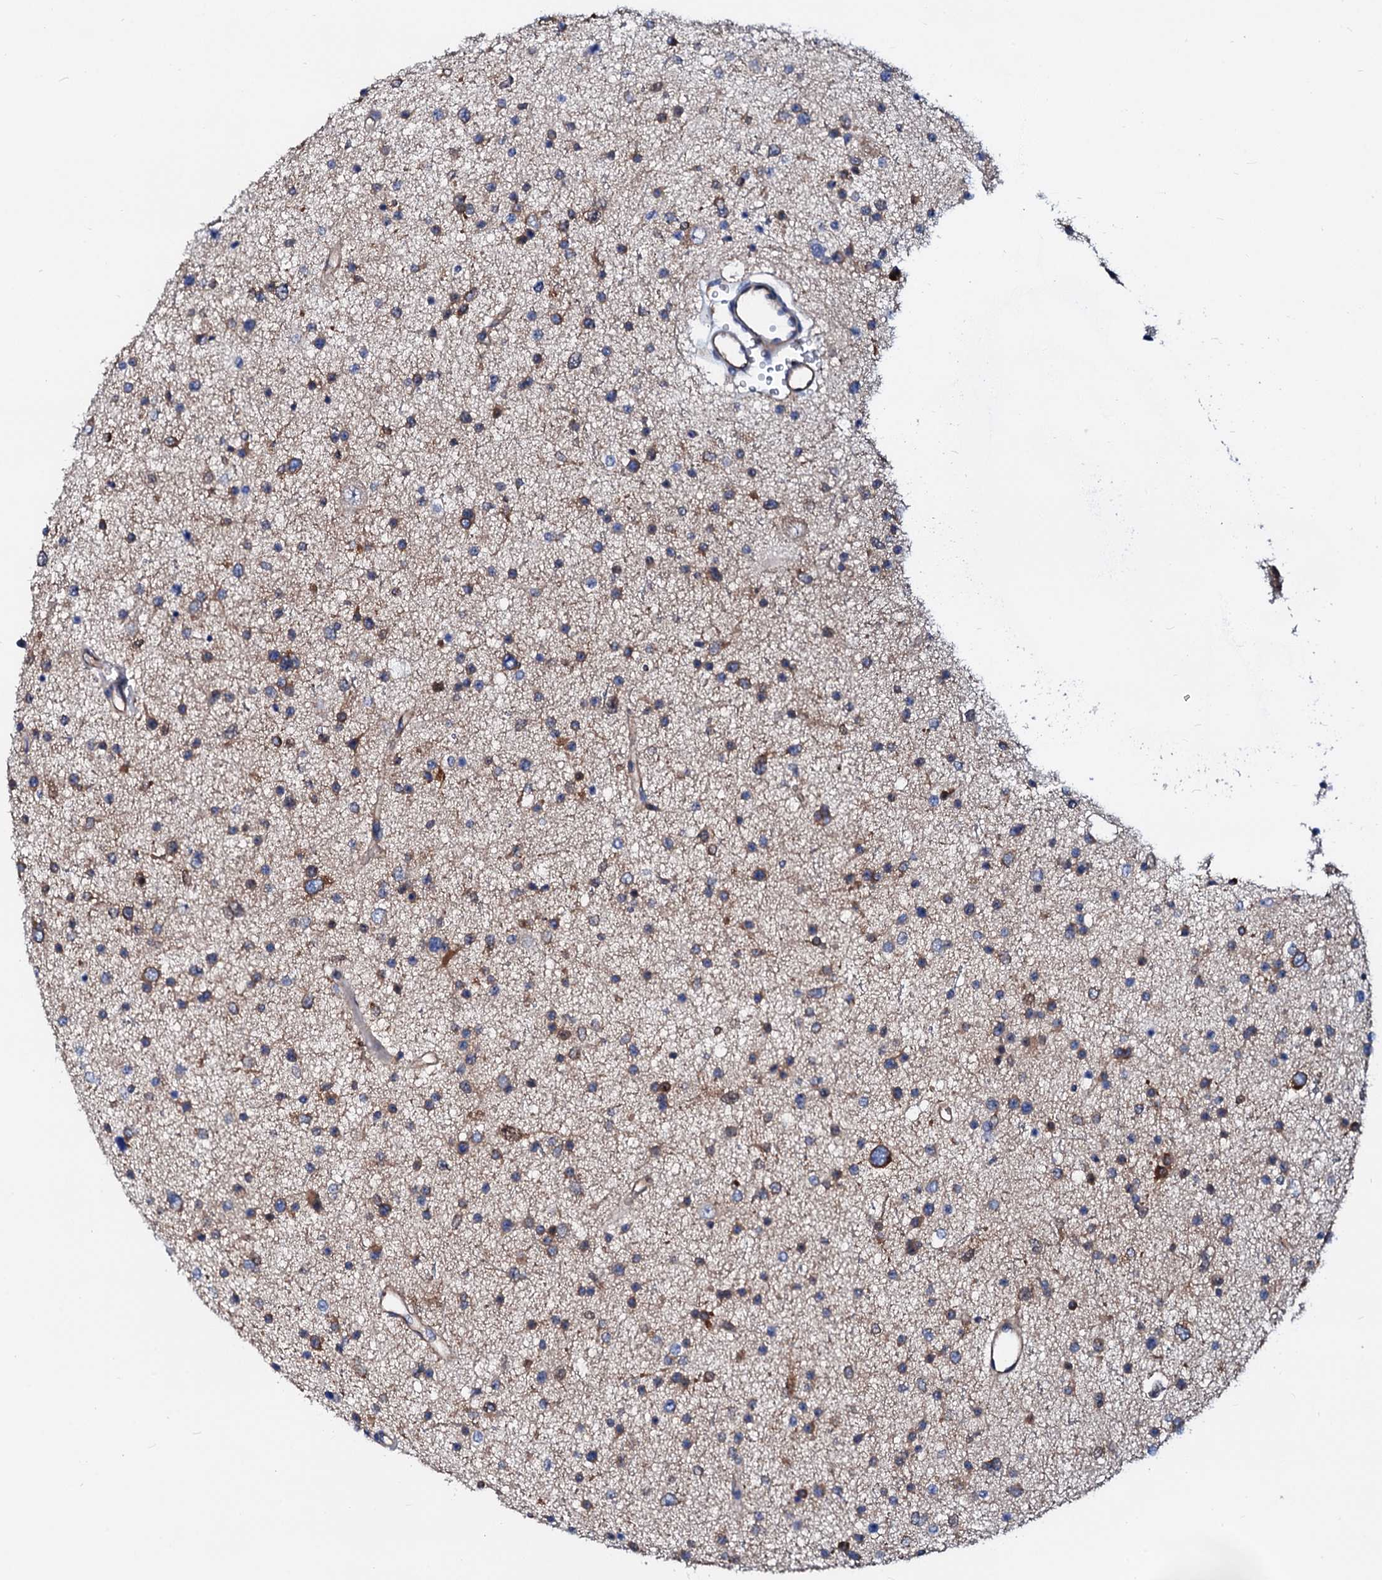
{"staining": {"intensity": "moderate", "quantity": ">75%", "location": "cytoplasmic/membranous"}, "tissue": "glioma", "cell_type": "Tumor cells", "image_type": "cancer", "snomed": [{"axis": "morphology", "description": "Glioma, malignant, Low grade"}, {"axis": "topography", "description": "Brain"}], "caption": "Human glioma stained with a protein marker demonstrates moderate staining in tumor cells.", "gene": "CSKMT", "patient": {"sex": "female", "age": 37}}